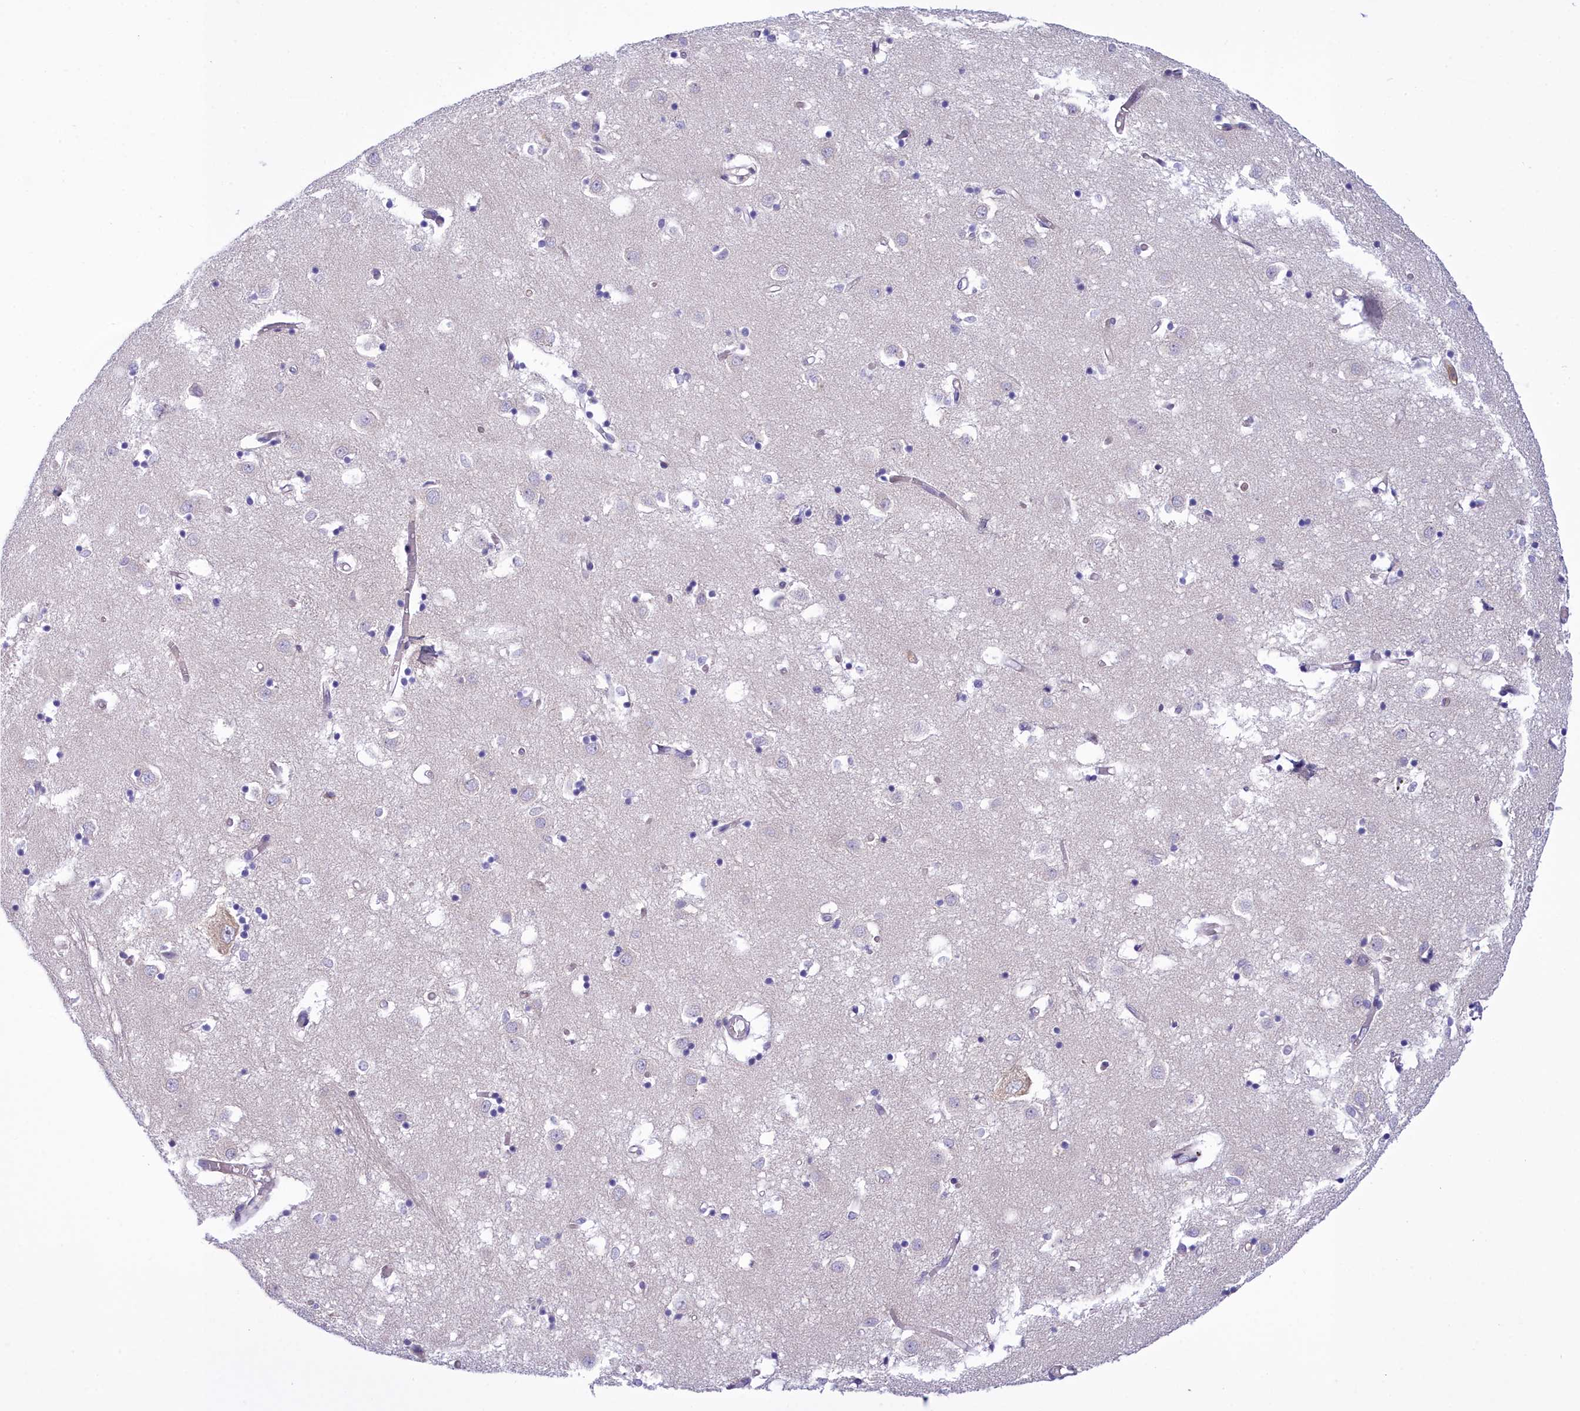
{"staining": {"intensity": "weak", "quantity": "<25%", "location": "cytoplasmic/membranous"}, "tissue": "caudate", "cell_type": "Glial cells", "image_type": "normal", "snomed": [{"axis": "morphology", "description": "Normal tissue, NOS"}, {"axis": "topography", "description": "Lateral ventricle wall"}], "caption": "Protein analysis of benign caudate exhibits no significant staining in glial cells.", "gene": "HM13", "patient": {"sex": "male", "age": 70}}